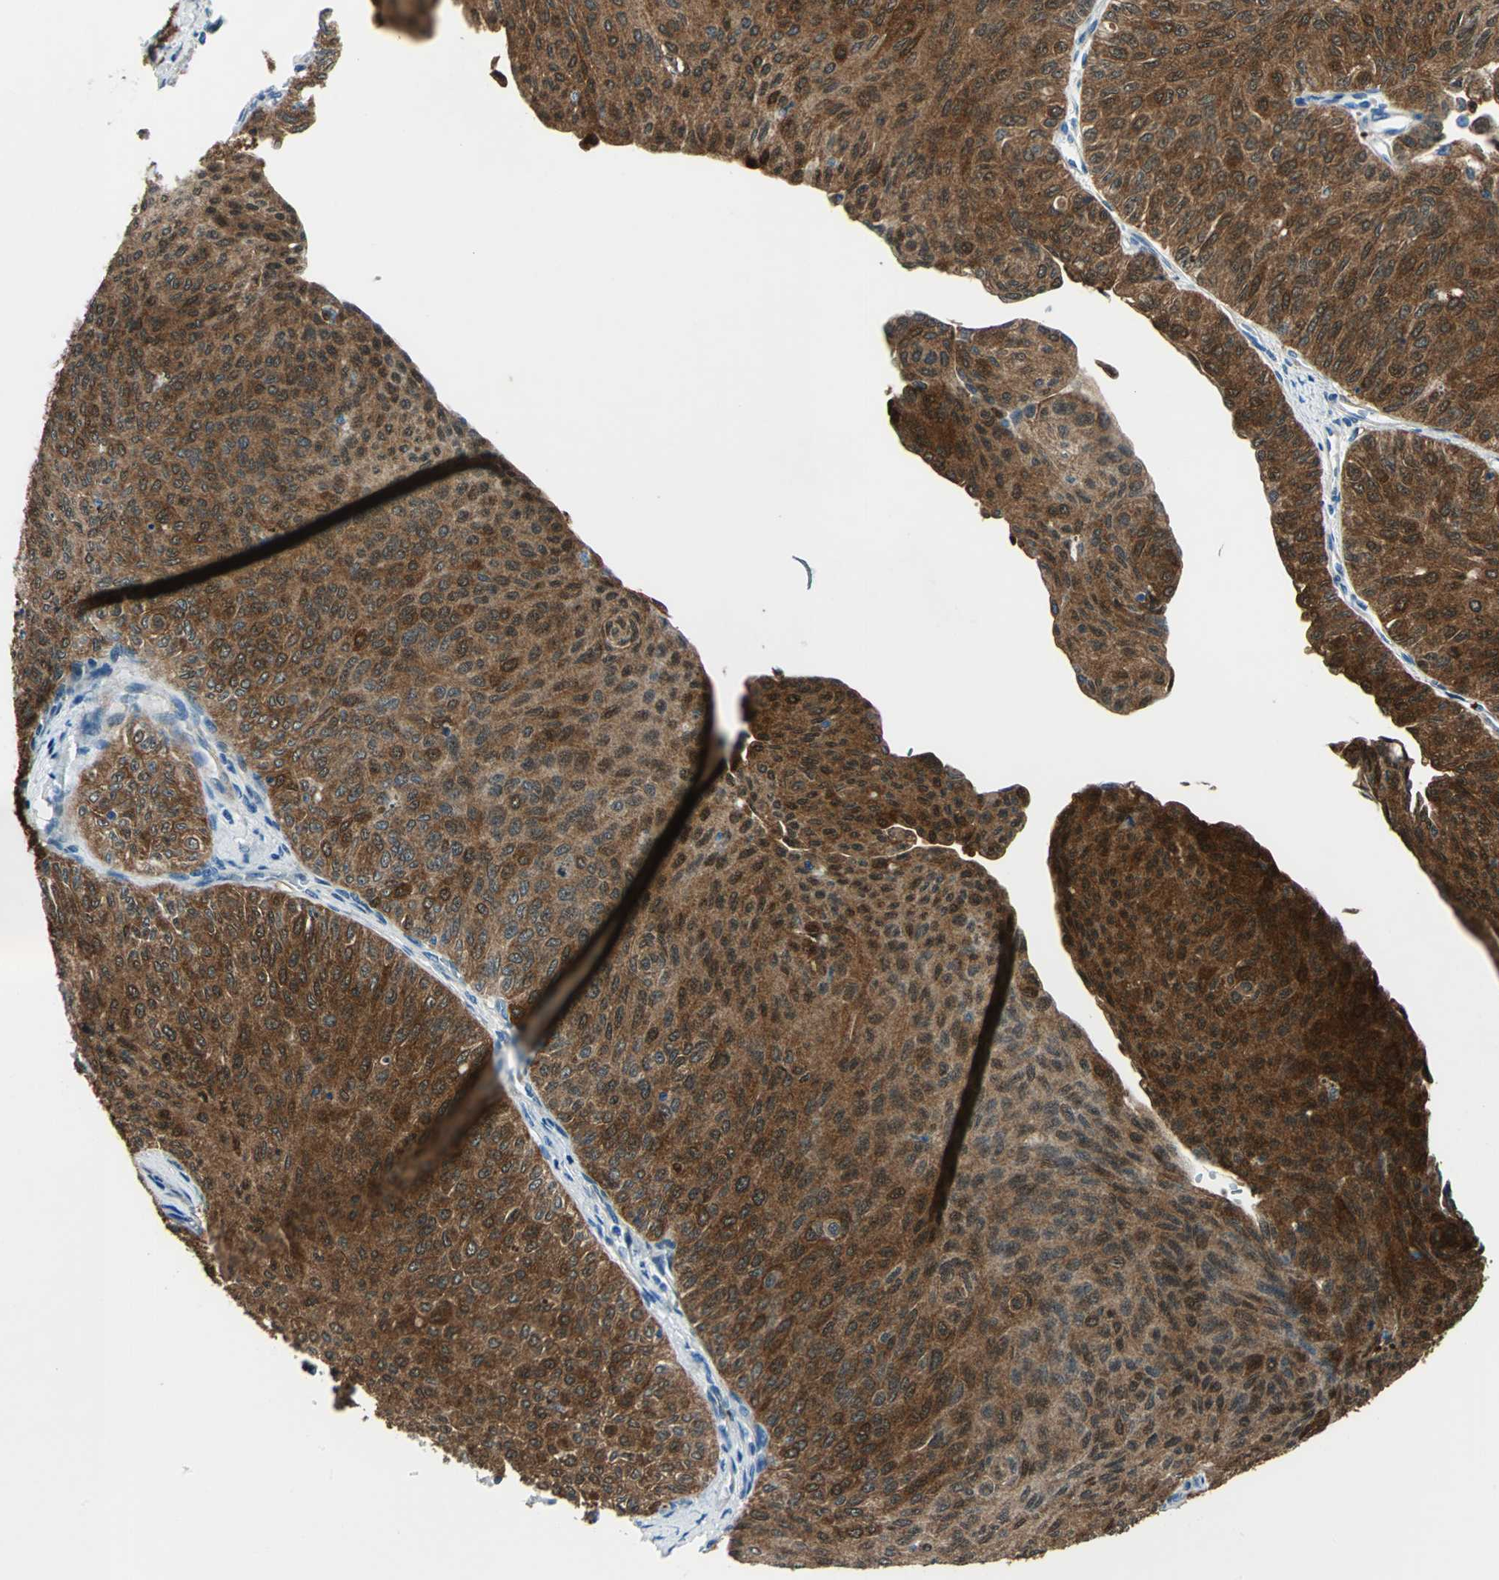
{"staining": {"intensity": "strong", "quantity": ">75%", "location": "cytoplasmic/membranous"}, "tissue": "urothelial cancer", "cell_type": "Tumor cells", "image_type": "cancer", "snomed": [{"axis": "morphology", "description": "Urothelial carcinoma, Low grade"}, {"axis": "topography", "description": "Urinary bladder"}], "caption": "Immunohistochemistry of urothelial cancer displays high levels of strong cytoplasmic/membranous staining in about >75% of tumor cells.", "gene": "HSPB1", "patient": {"sex": "male", "age": 78}}